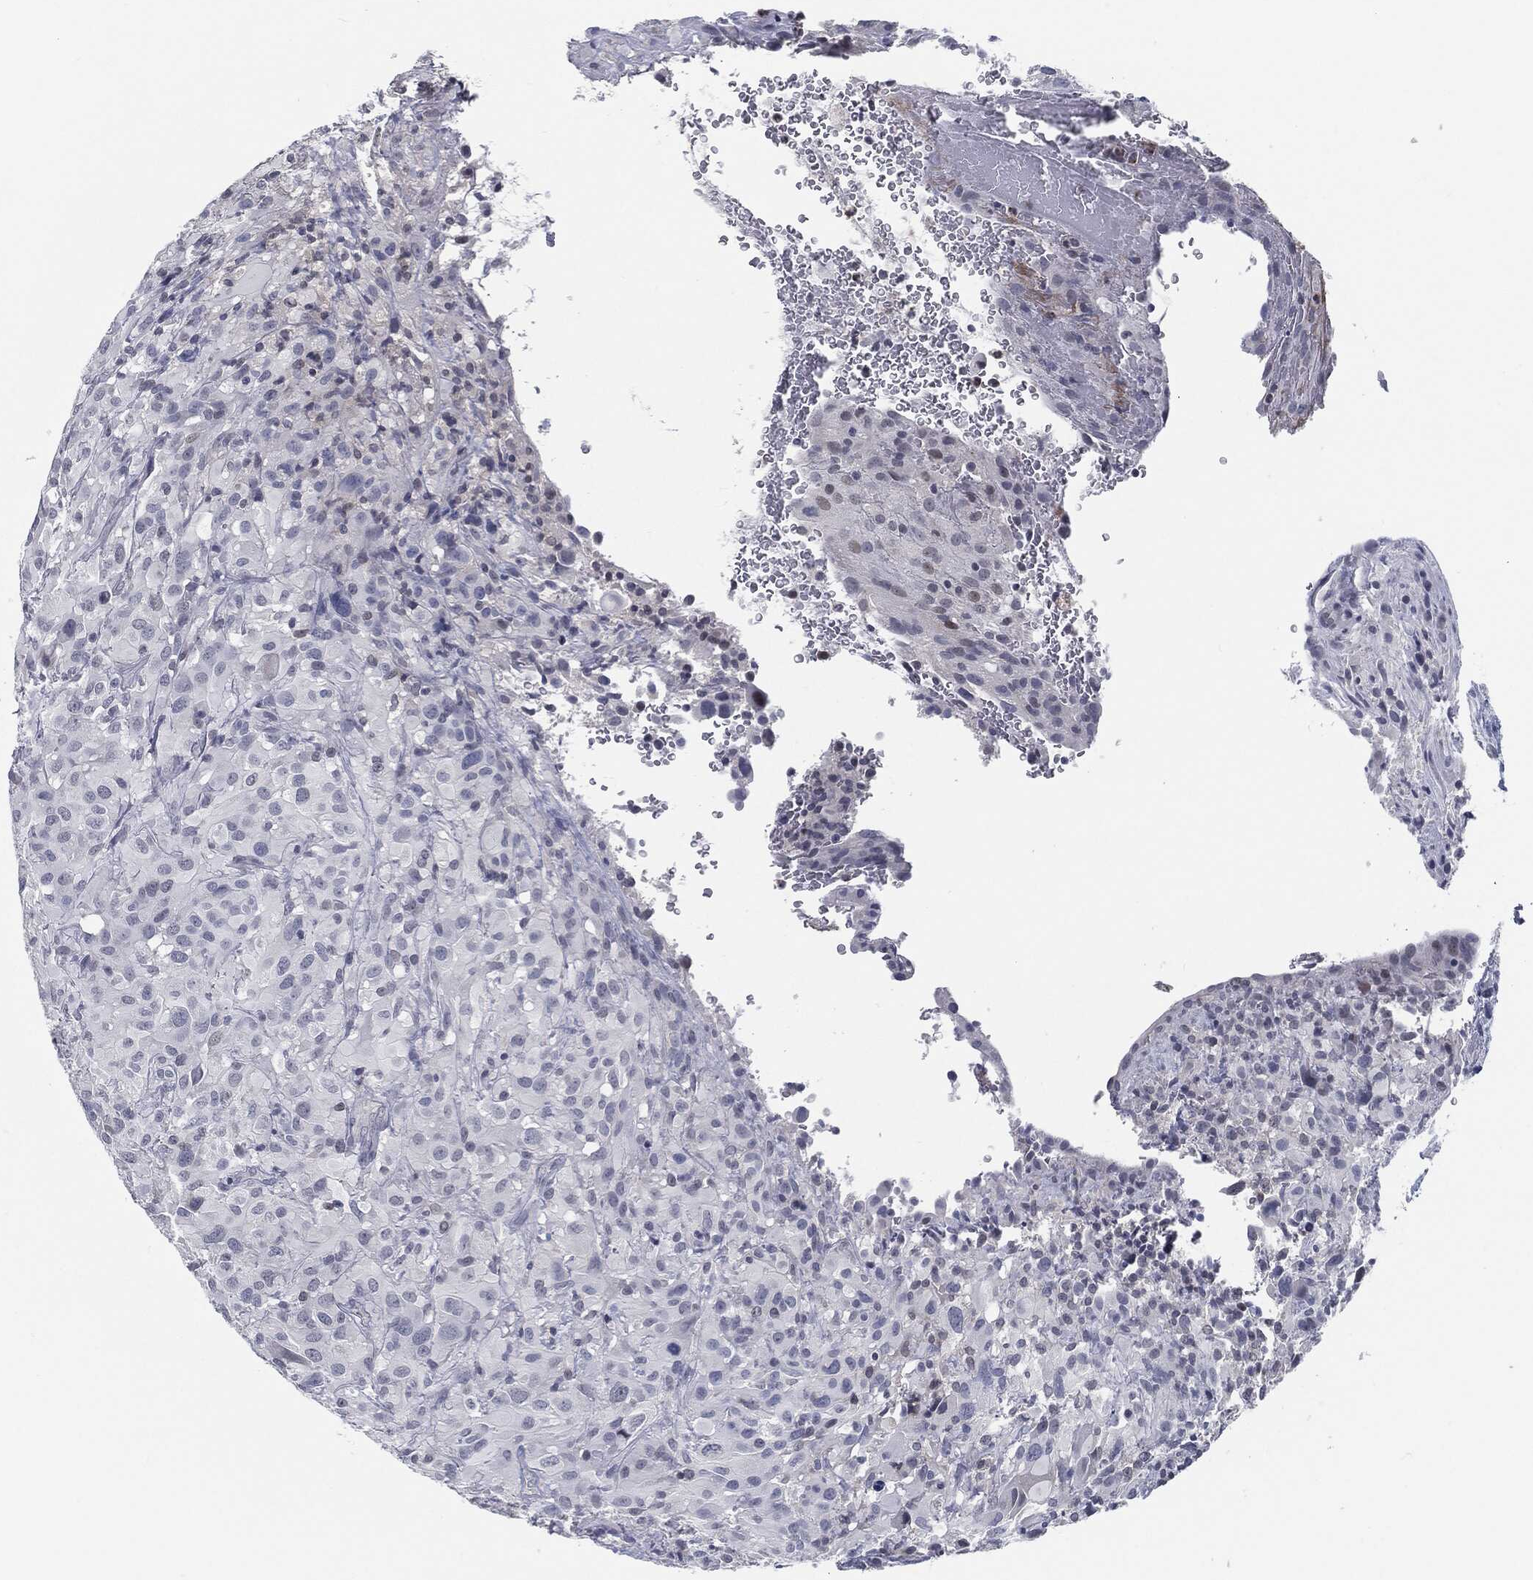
{"staining": {"intensity": "negative", "quantity": "none", "location": "none"}, "tissue": "glioma", "cell_type": "Tumor cells", "image_type": "cancer", "snomed": [{"axis": "morphology", "description": "Glioma, malignant, High grade"}, {"axis": "topography", "description": "Cerebral cortex"}], "caption": "The immunohistochemistry (IHC) image has no significant staining in tumor cells of glioma tissue.", "gene": "PROM1", "patient": {"sex": "male", "age": 35}}